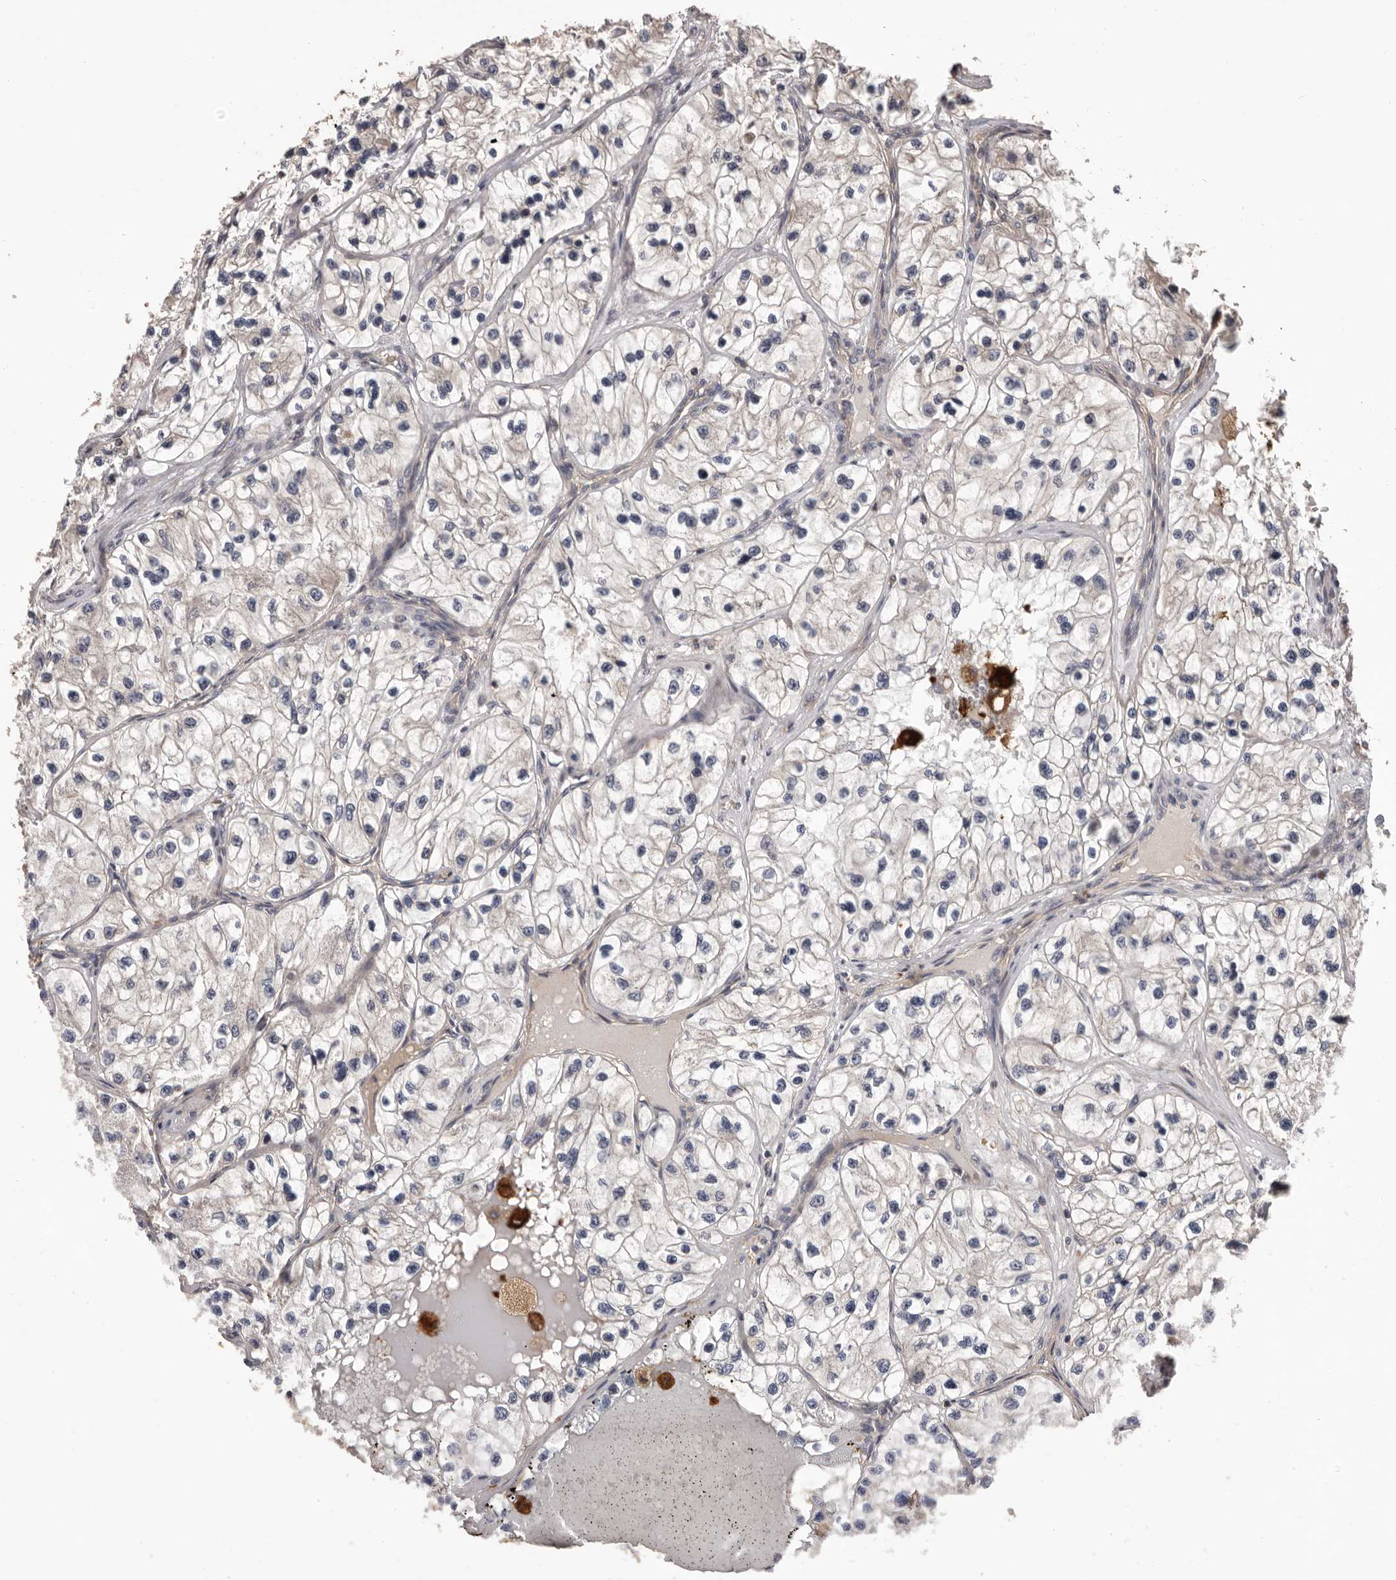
{"staining": {"intensity": "weak", "quantity": "<25%", "location": "cytoplasmic/membranous"}, "tissue": "renal cancer", "cell_type": "Tumor cells", "image_type": "cancer", "snomed": [{"axis": "morphology", "description": "Adenocarcinoma, NOS"}, {"axis": "topography", "description": "Kidney"}], "caption": "Image shows no protein positivity in tumor cells of adenocarcinoma (renal) tissue.", "gene": "ADAMTS2", "patient": {"sex": "female", "age": 57}}